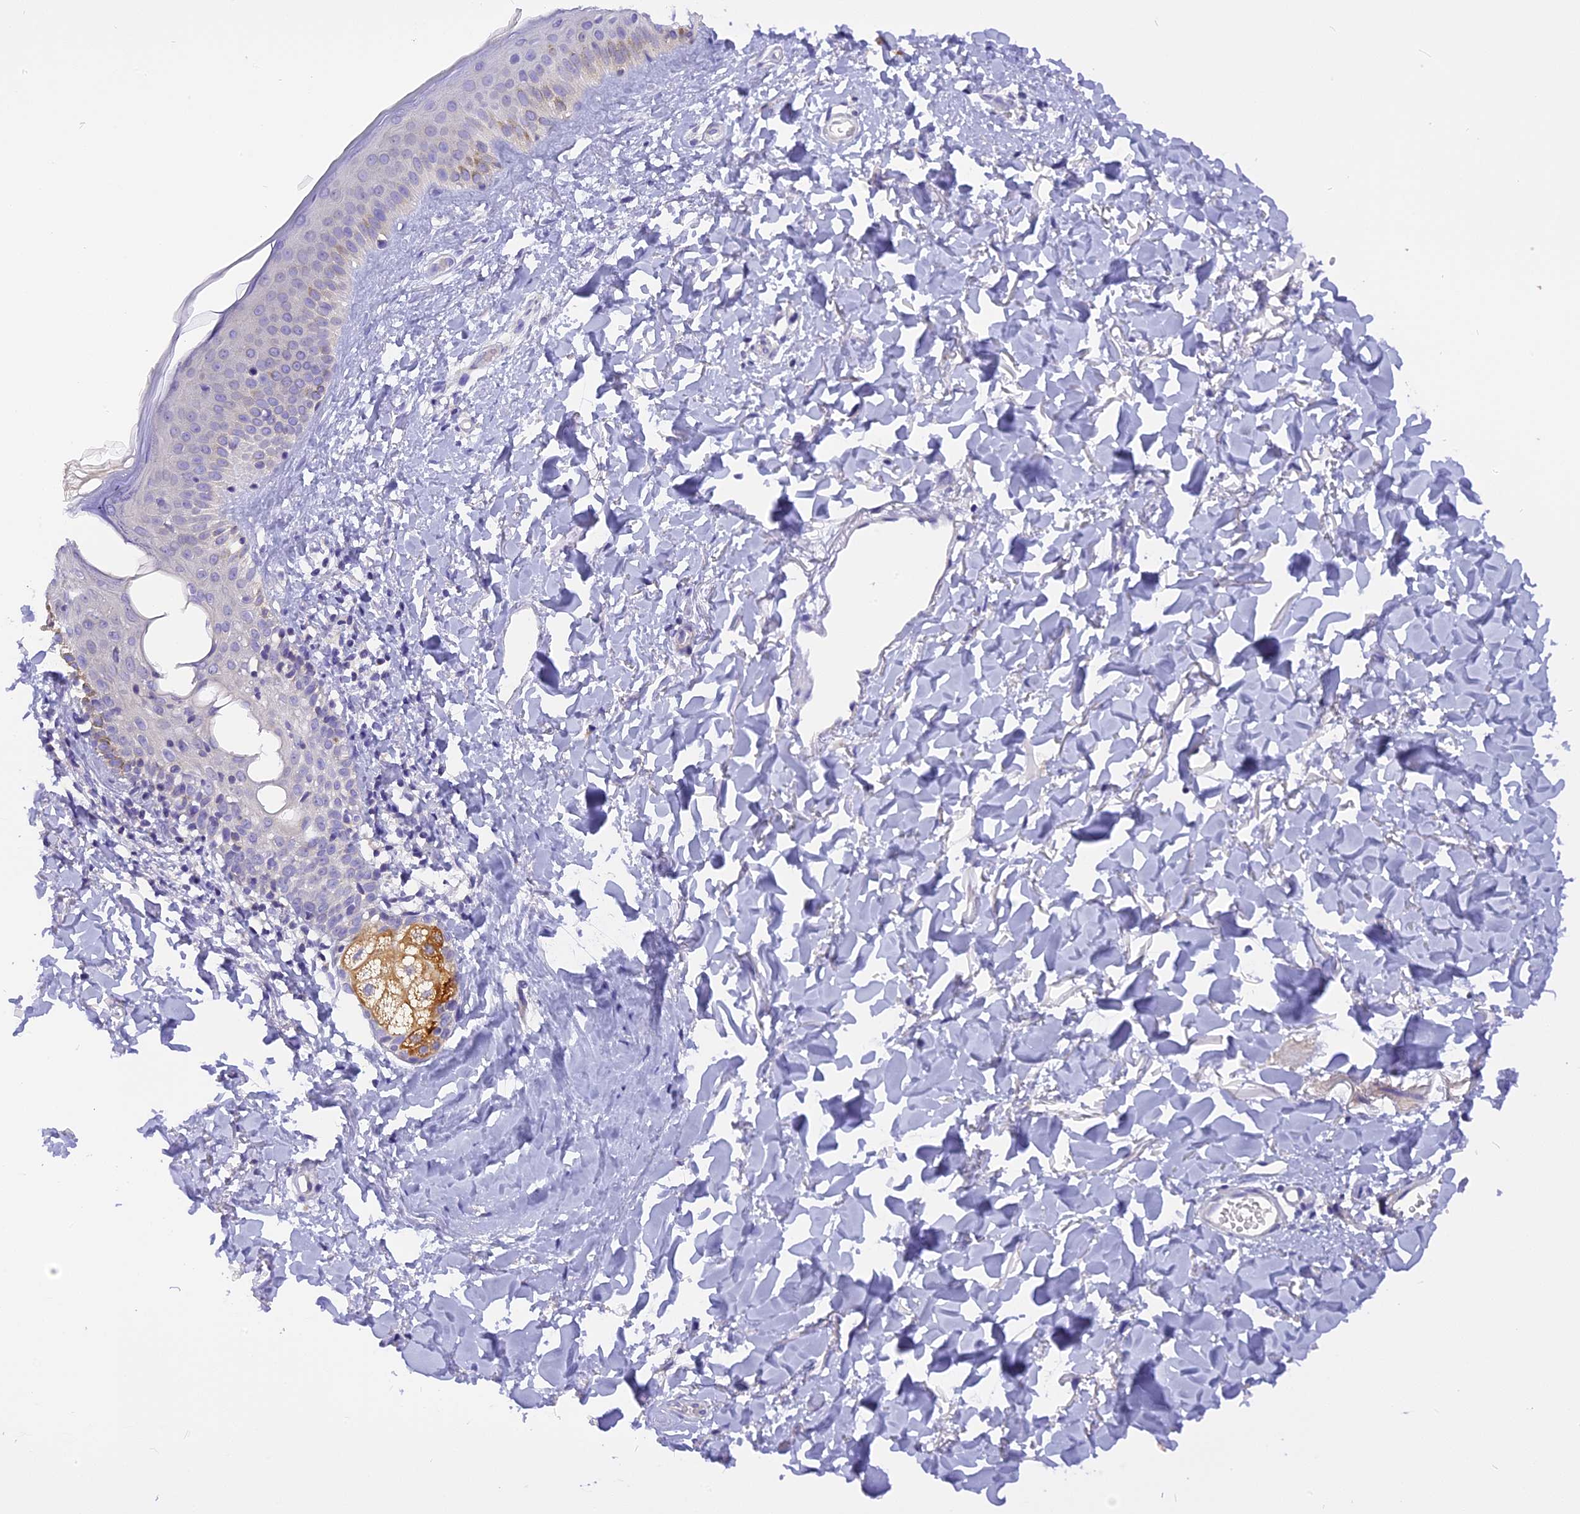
{"staining": {"intensity": "negative", "quantity": "none", "location": "none"}, "tissue": "skin", "cell_type": "Fibroblasts", "image_type": "normal", "snomed": [{"axis": "morphology", "description": "Normal tissue, NOS"}, {"axis": "topography", "description": "Skin"}], "caption": "Fibroblasts show no significant positivity in benign skin.", "gene": "TRIM3", "patient": {"sex": "female", "age": 58}}